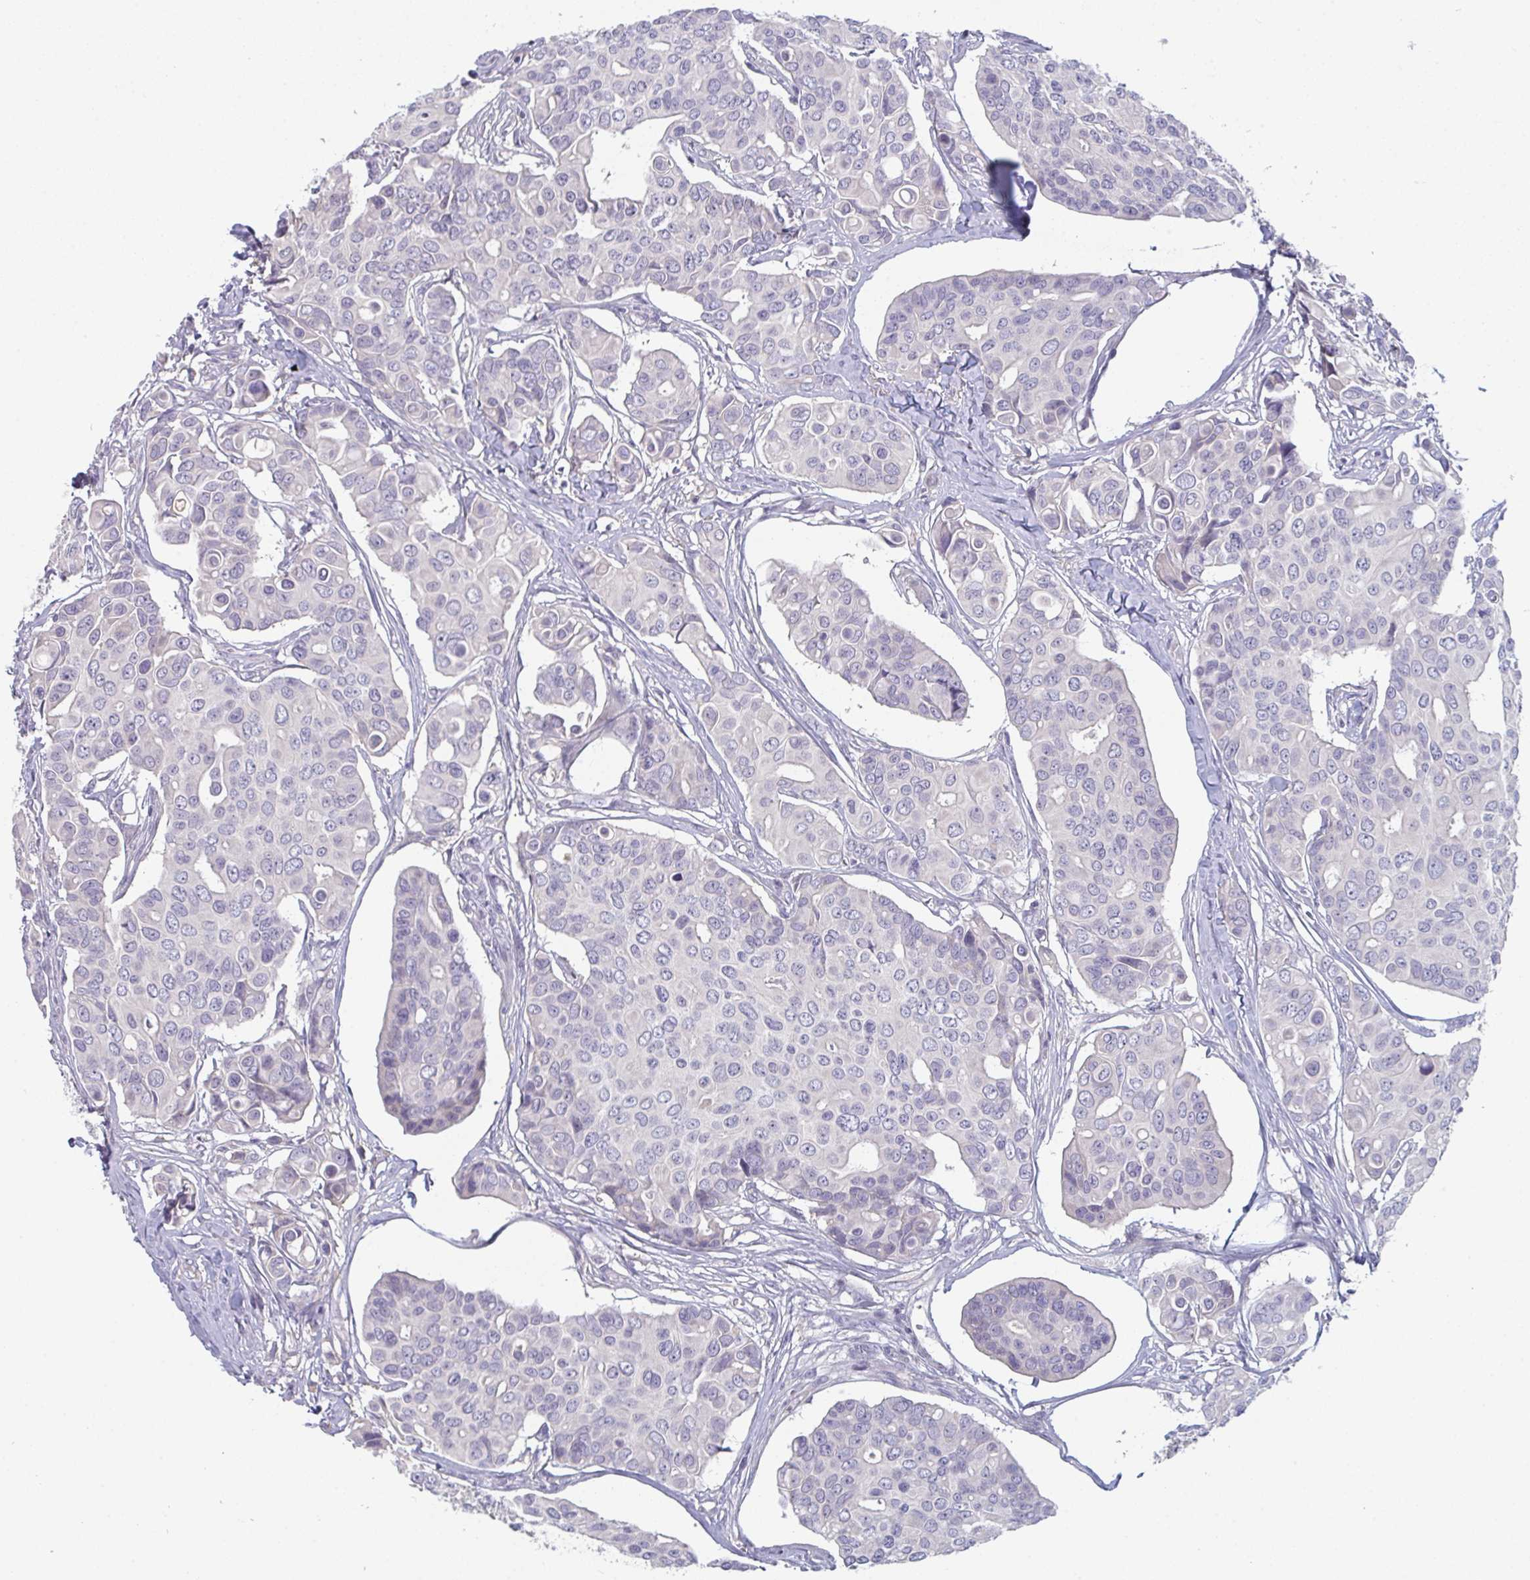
{"staining": {"intensity": "negative", "quantity": "none", "location": "none"}, "tissue": "breast cancer", "cell_type": "Tumor cells", "image_type": "cancer", "snomed": [{"axis": "morphology", "description": "Normal tissue, NOS"}, {"axis": "morphology", "description": "Duct carcinoma"}, {"axis": "topography", "description": "Skin"}, {"axis": "topography", "description": "Breast"}], "caption": "Immunohistochemistry (IHC) histopathology image of neoplastic tissue: human invasive ductal carcinoma (breast) stained with DAB (3,3'-diaminobenzidine) reveals no significant protein positivity in tumor cells. Brightfield microscopy of immunohistochemistry (IHC) stained with DAB (brown) and hematoxylin (blue), captured at high magnification.", "gene": "HGFAC", "patient": {"sex": "female", "age": 54}}